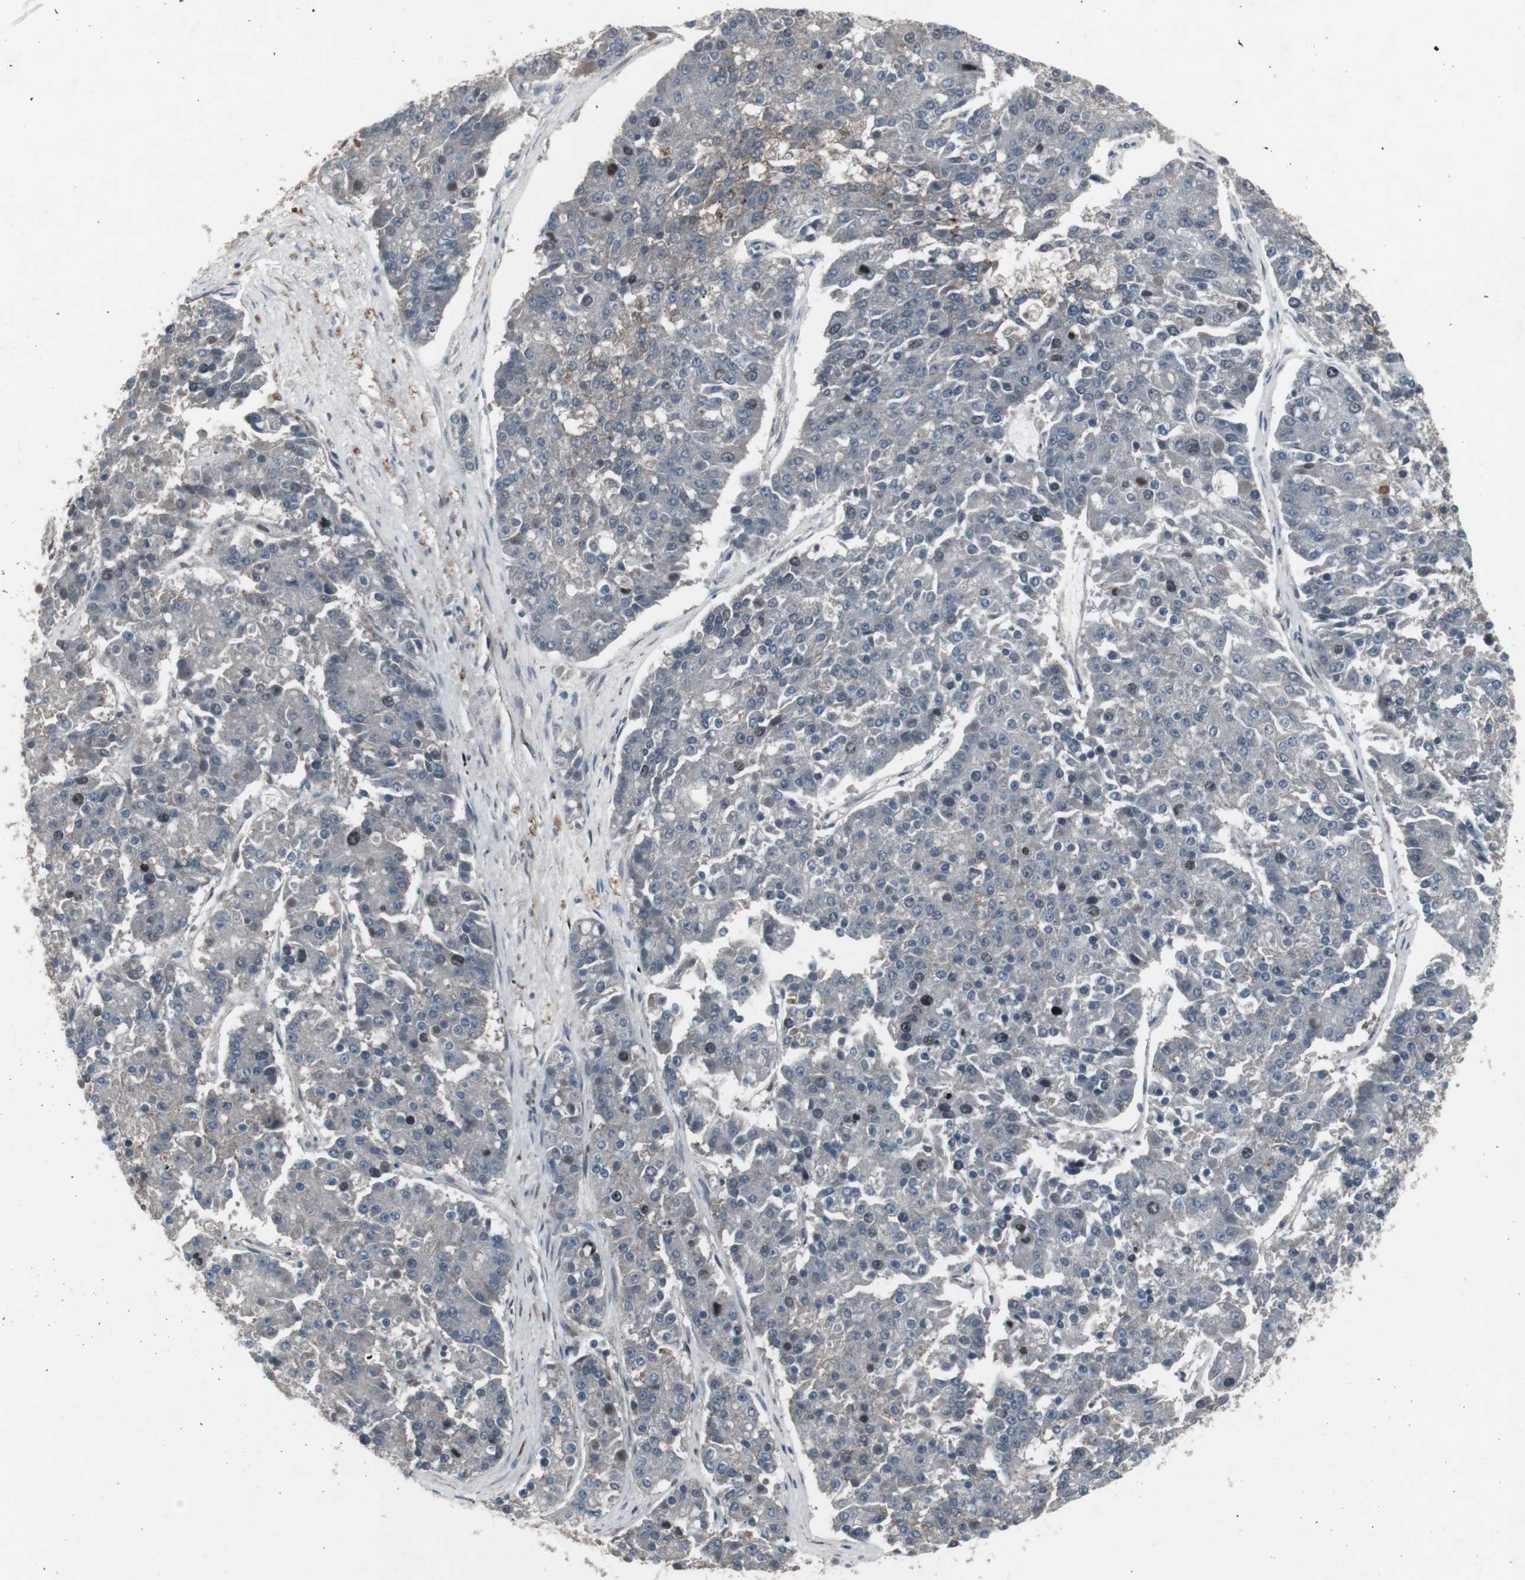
{"staining": {"intensity": "negative", "quantity": "none", "location": "none"}, "tissue": "pancreatic cancer", "cell_type": "Tumor cells", "image_type": "cancer", "snomed": [{"axis": "morphology", "description": "Adenocarcinoma, NOS"}, {"axis": "topography", "description": "Pancreas"}], "caption": "Immunohistochemical staining of adenocarcinoma (pancreatic) displays no significant staining in tumor cells.", "gene": "SSTR2", "patient": {"sex": "male", "age": 50}}